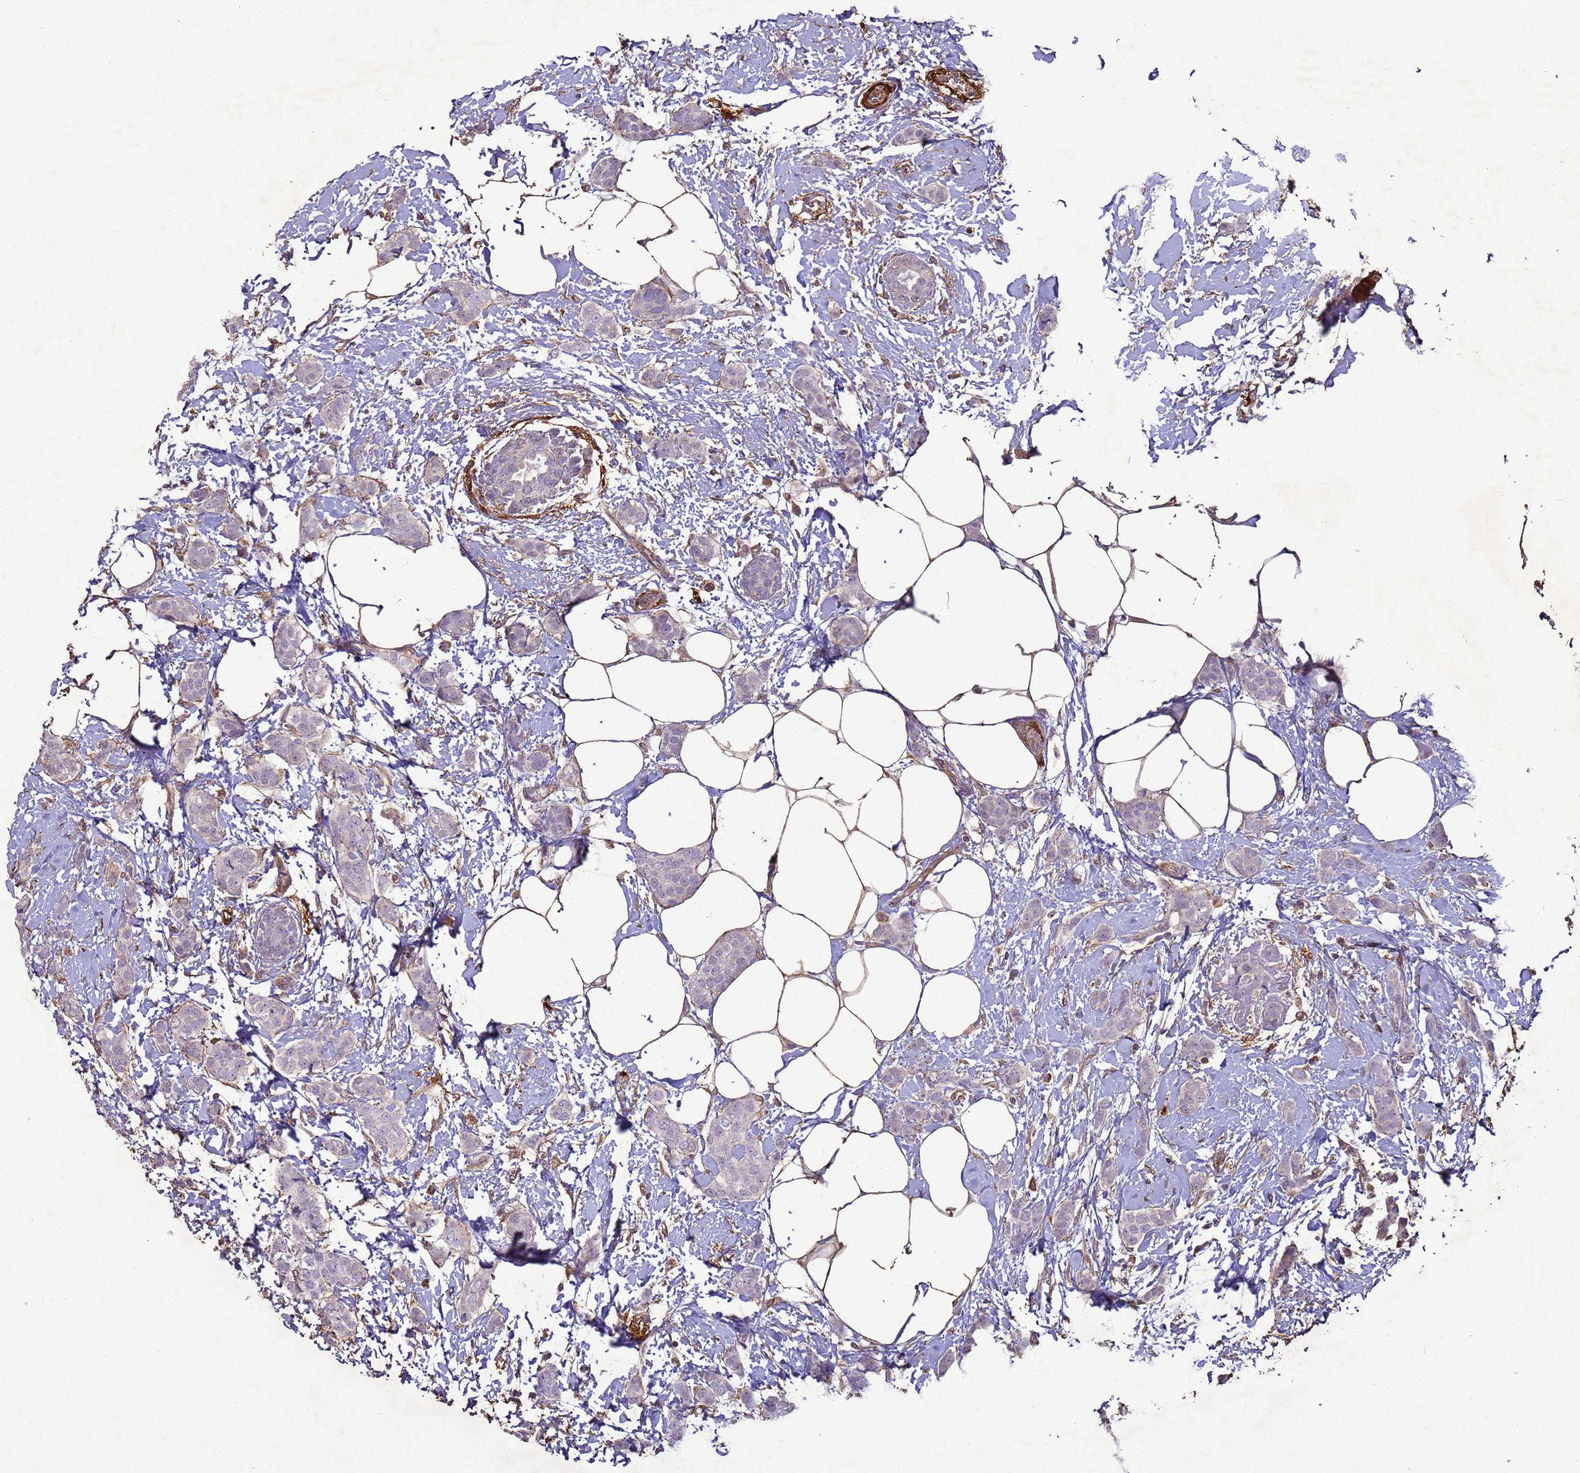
{"staining": {"intensity": "negative", "quantity": "none", "location": "none"}, "tissue": "breast cancer", "cell_type": "Tumor cells", "image_type": "cancer", "snomed": [{"axis": "morphology", "description": "Duct carcinoma"}, {"axis": "topography", "description": "Breast"}], "caption": "Infiltrating ductal carcinoma (breast) was stained to show a protein in brown. There is no significant positivity in tumor cells.", "gene": "SGIP1", "patient": {"sex": "female", "age": 72}}